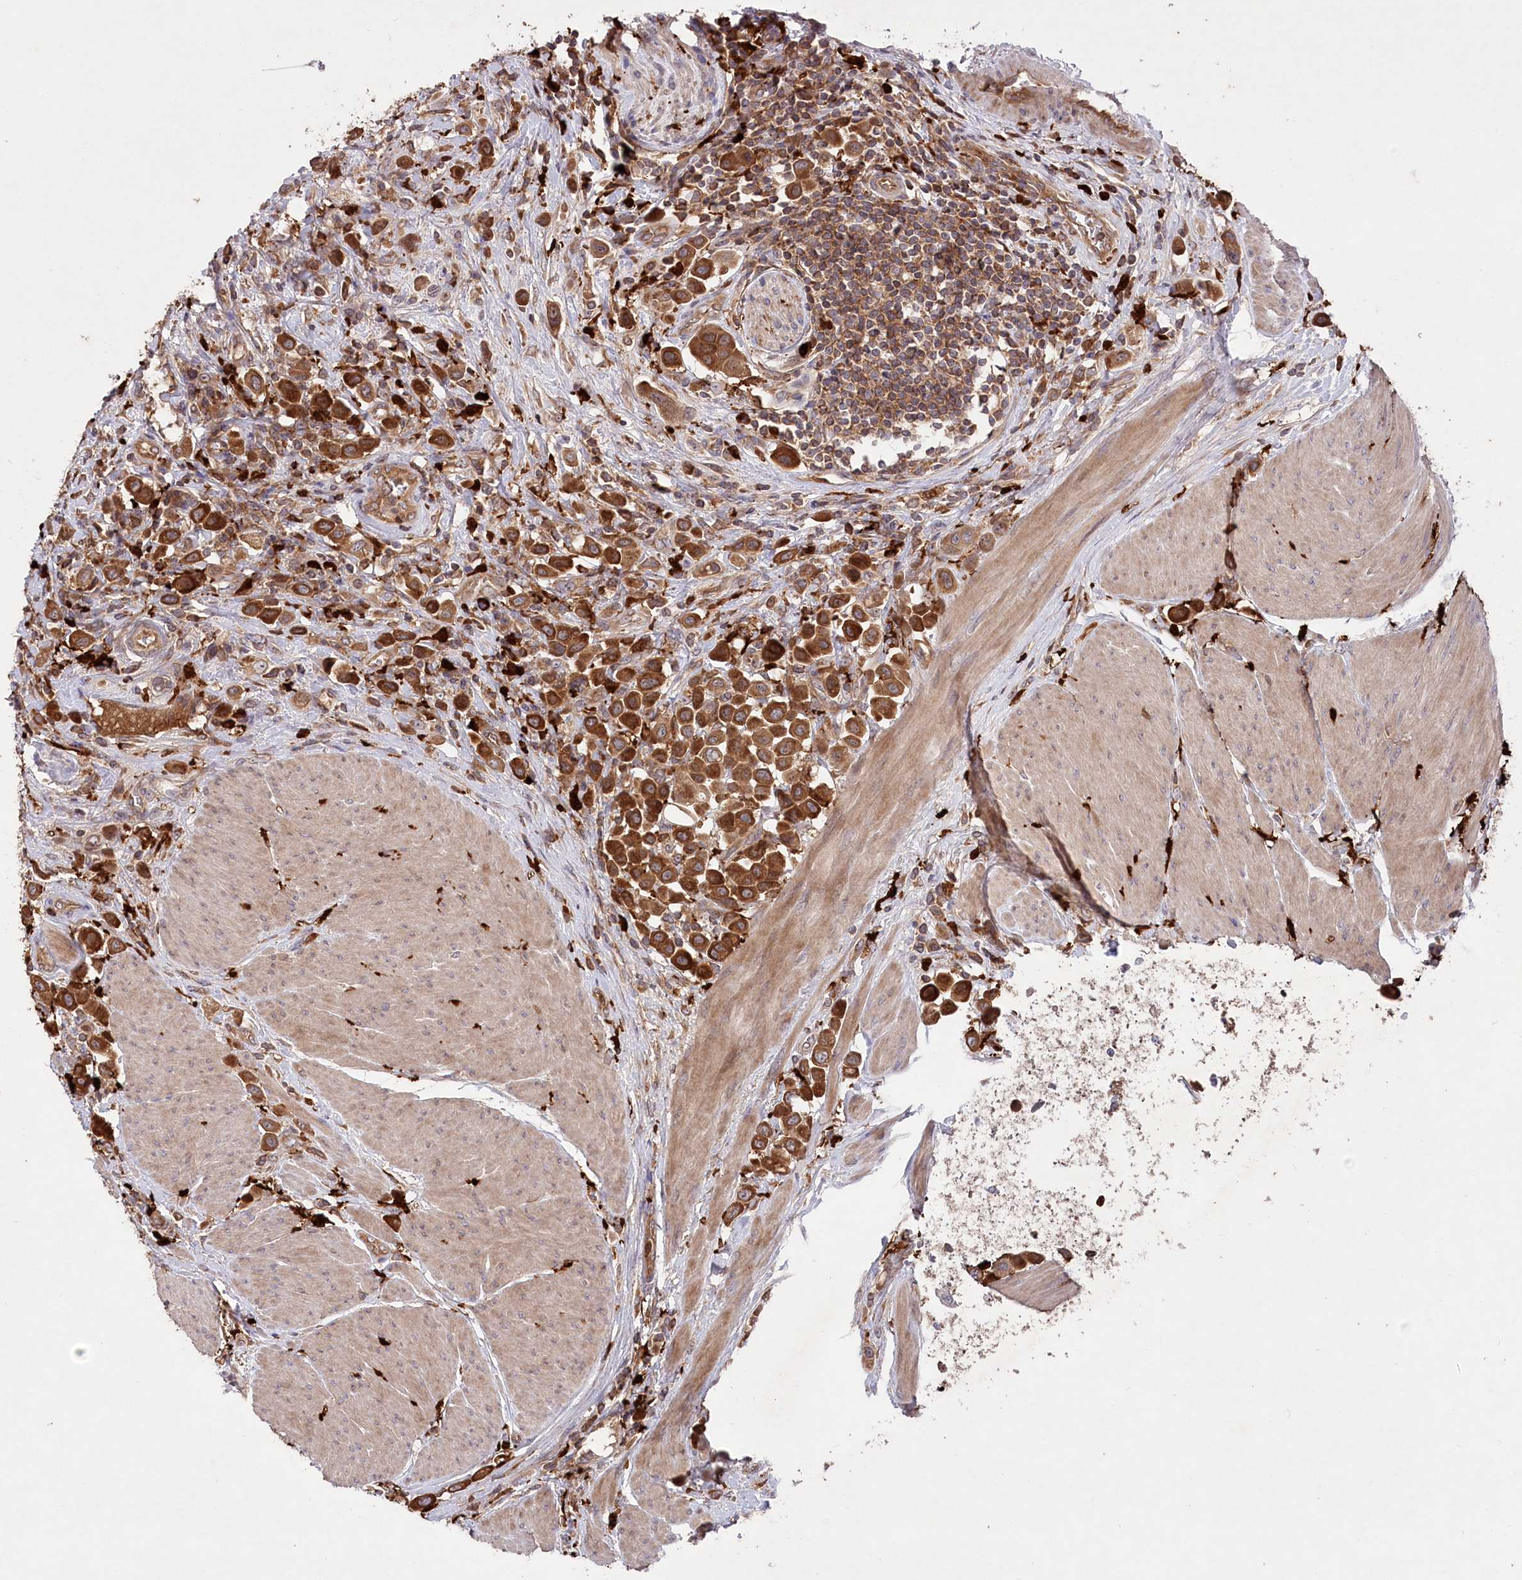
{"staining": {"intensity": "strong", "quantity": ">75%", "location": "cytoplasmic/membranous"}, "tissue": "urothelial cancer", "cell_type": "Tumor cells", "image_type": "cancer", "snomed": [{"axis": "morphology", "description": "Urothelial carcinoma, High grade"}, {"axis": "topography", "description": "Urinary bladder"}], "caption": "The micrograph demonstrates staining of urothelial cancer, revealing strong cytoplasmic/membranous protein expression (brown color) within tumor cells.", "gene": "PPP1R21", "patient": {"sex": "male", "age": 50}}